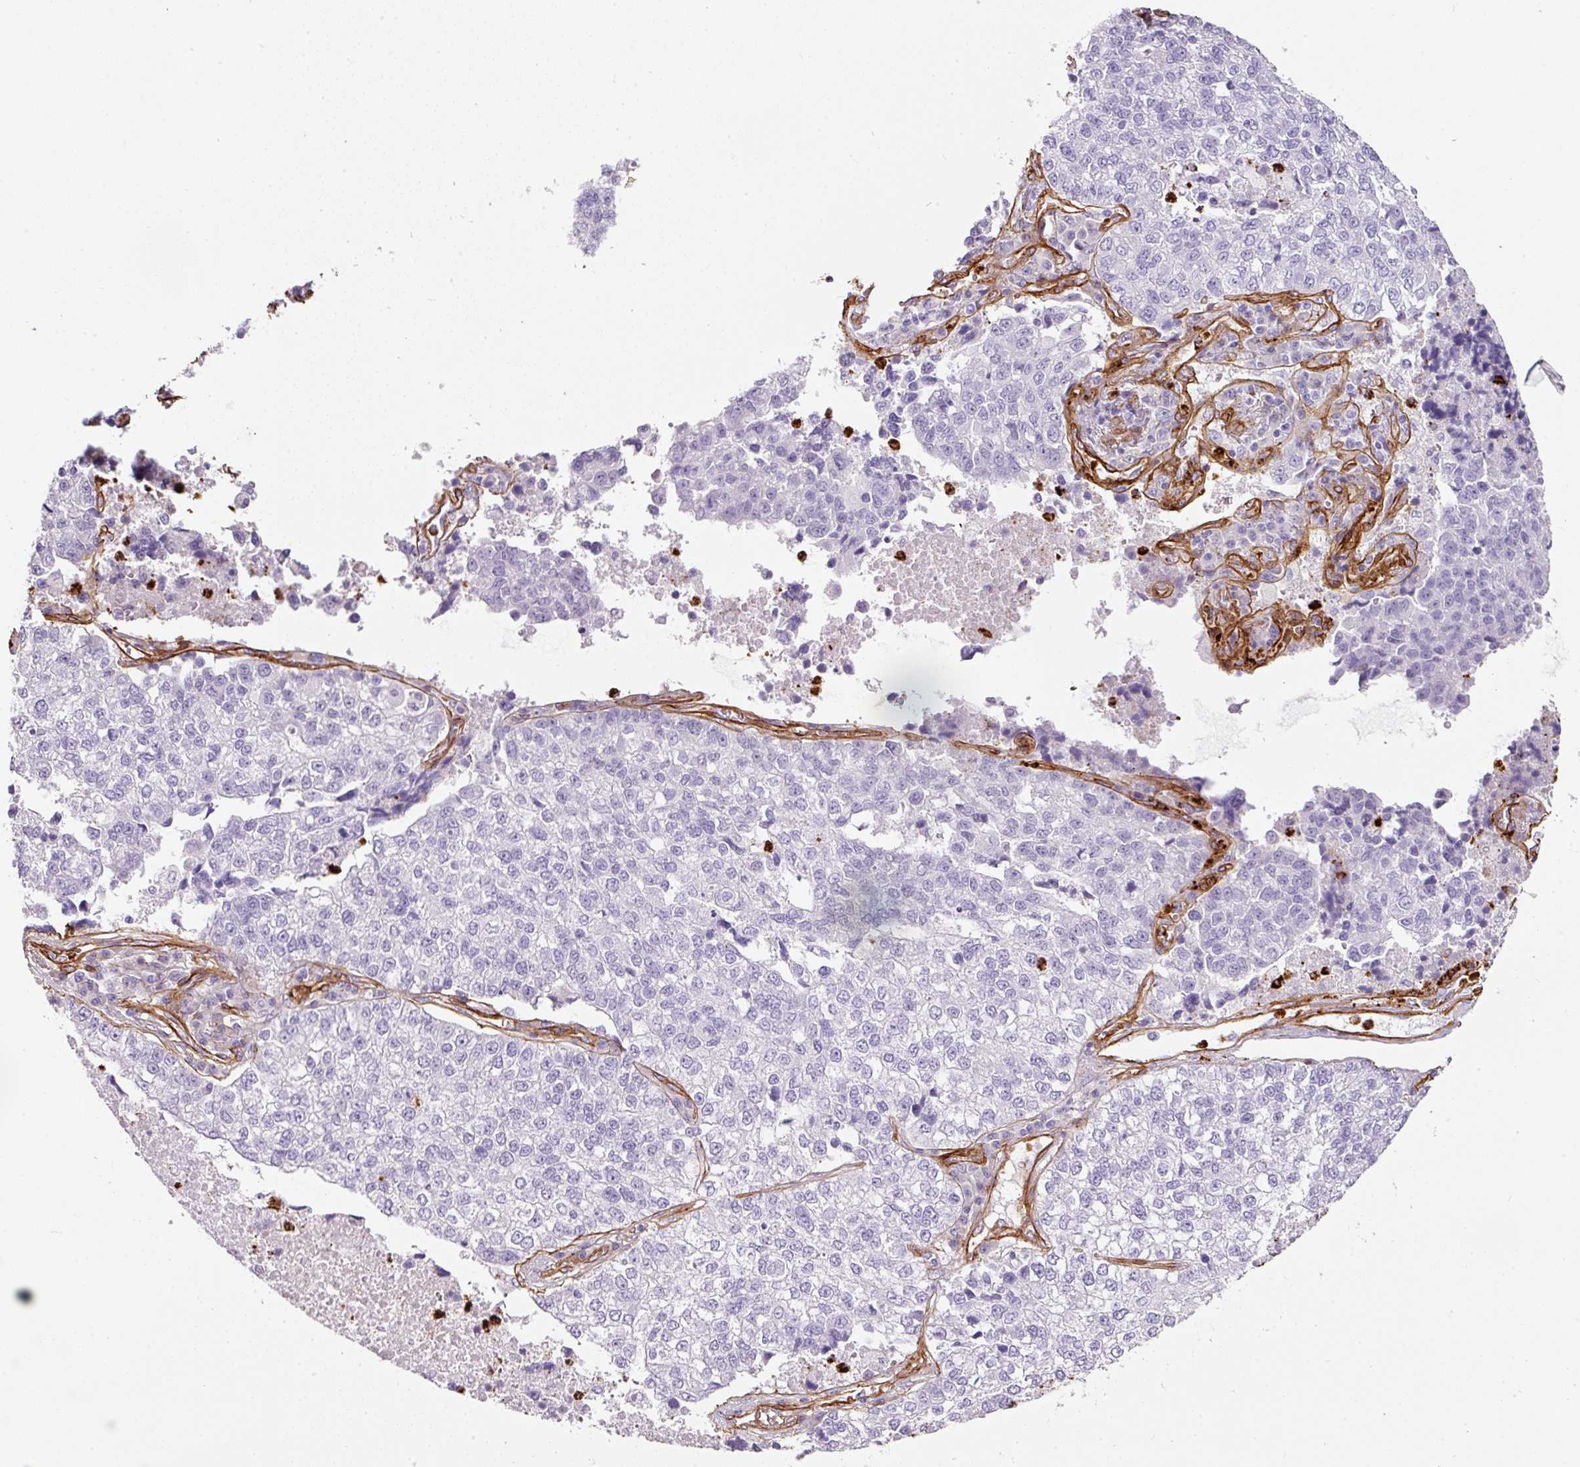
{"staining": {"intensity": "negative", "quantity": "none", "location": "none"}, "tissue": "lung cancer", "cell_type": "Tumor cells", "image_type": "cancer", "snomed": [{"axis": "morphology", "description": "Adenocarcinoma, NOS"}, {"axis": "topography", "description": "Lung"}], "caption": "DAB (3,3'-diaminobenzidine) immunohistochemical staining of lung cancer (adenocarcinoma) displays no significant expression in tumor cells.", "gene": "LOXL4", "patient": {"sex": "male", "age": 49}}